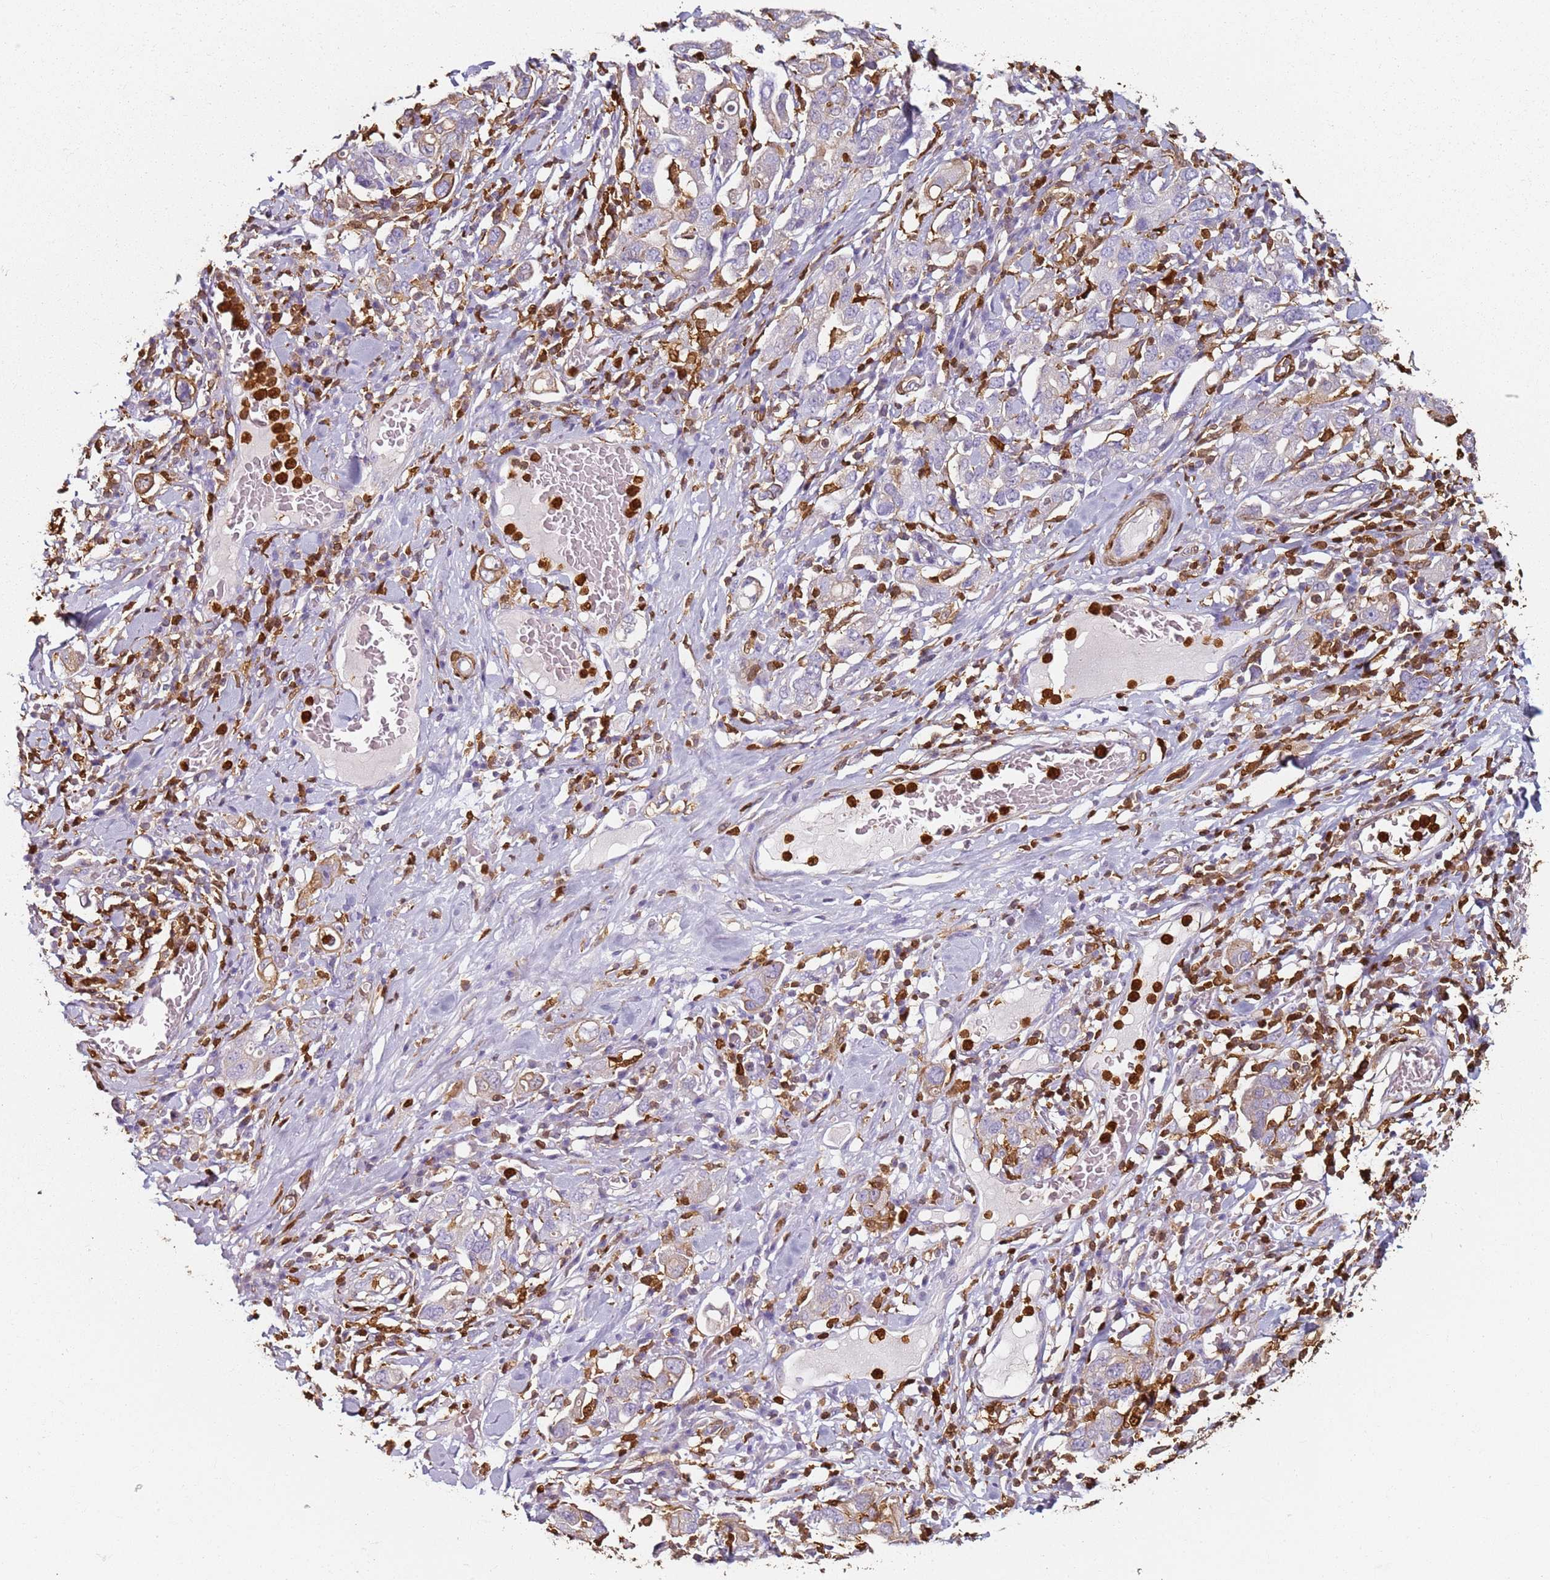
{"staining": {"intensity": "weak", "quantity": "<25%", "location": "cytoplasmic/membranous"}, "tissue": "stomach cancer", "cell_type": "Tumor cells", "image_type": "cancer", "snomed": [{"axis": "morphology", "description": "Adenocarcinoma, NOS"}, {"axis": "topography", "description": "Stomach, upper"}], "caption": "DAB (3,3'-diaminobenzidine) immunohistochemical staining of adenocarcinoma (stomach) reveals no significant positivity in tumor cells.", "gene": "S100A4", "patient": {"sex": "male", "age": 62}}